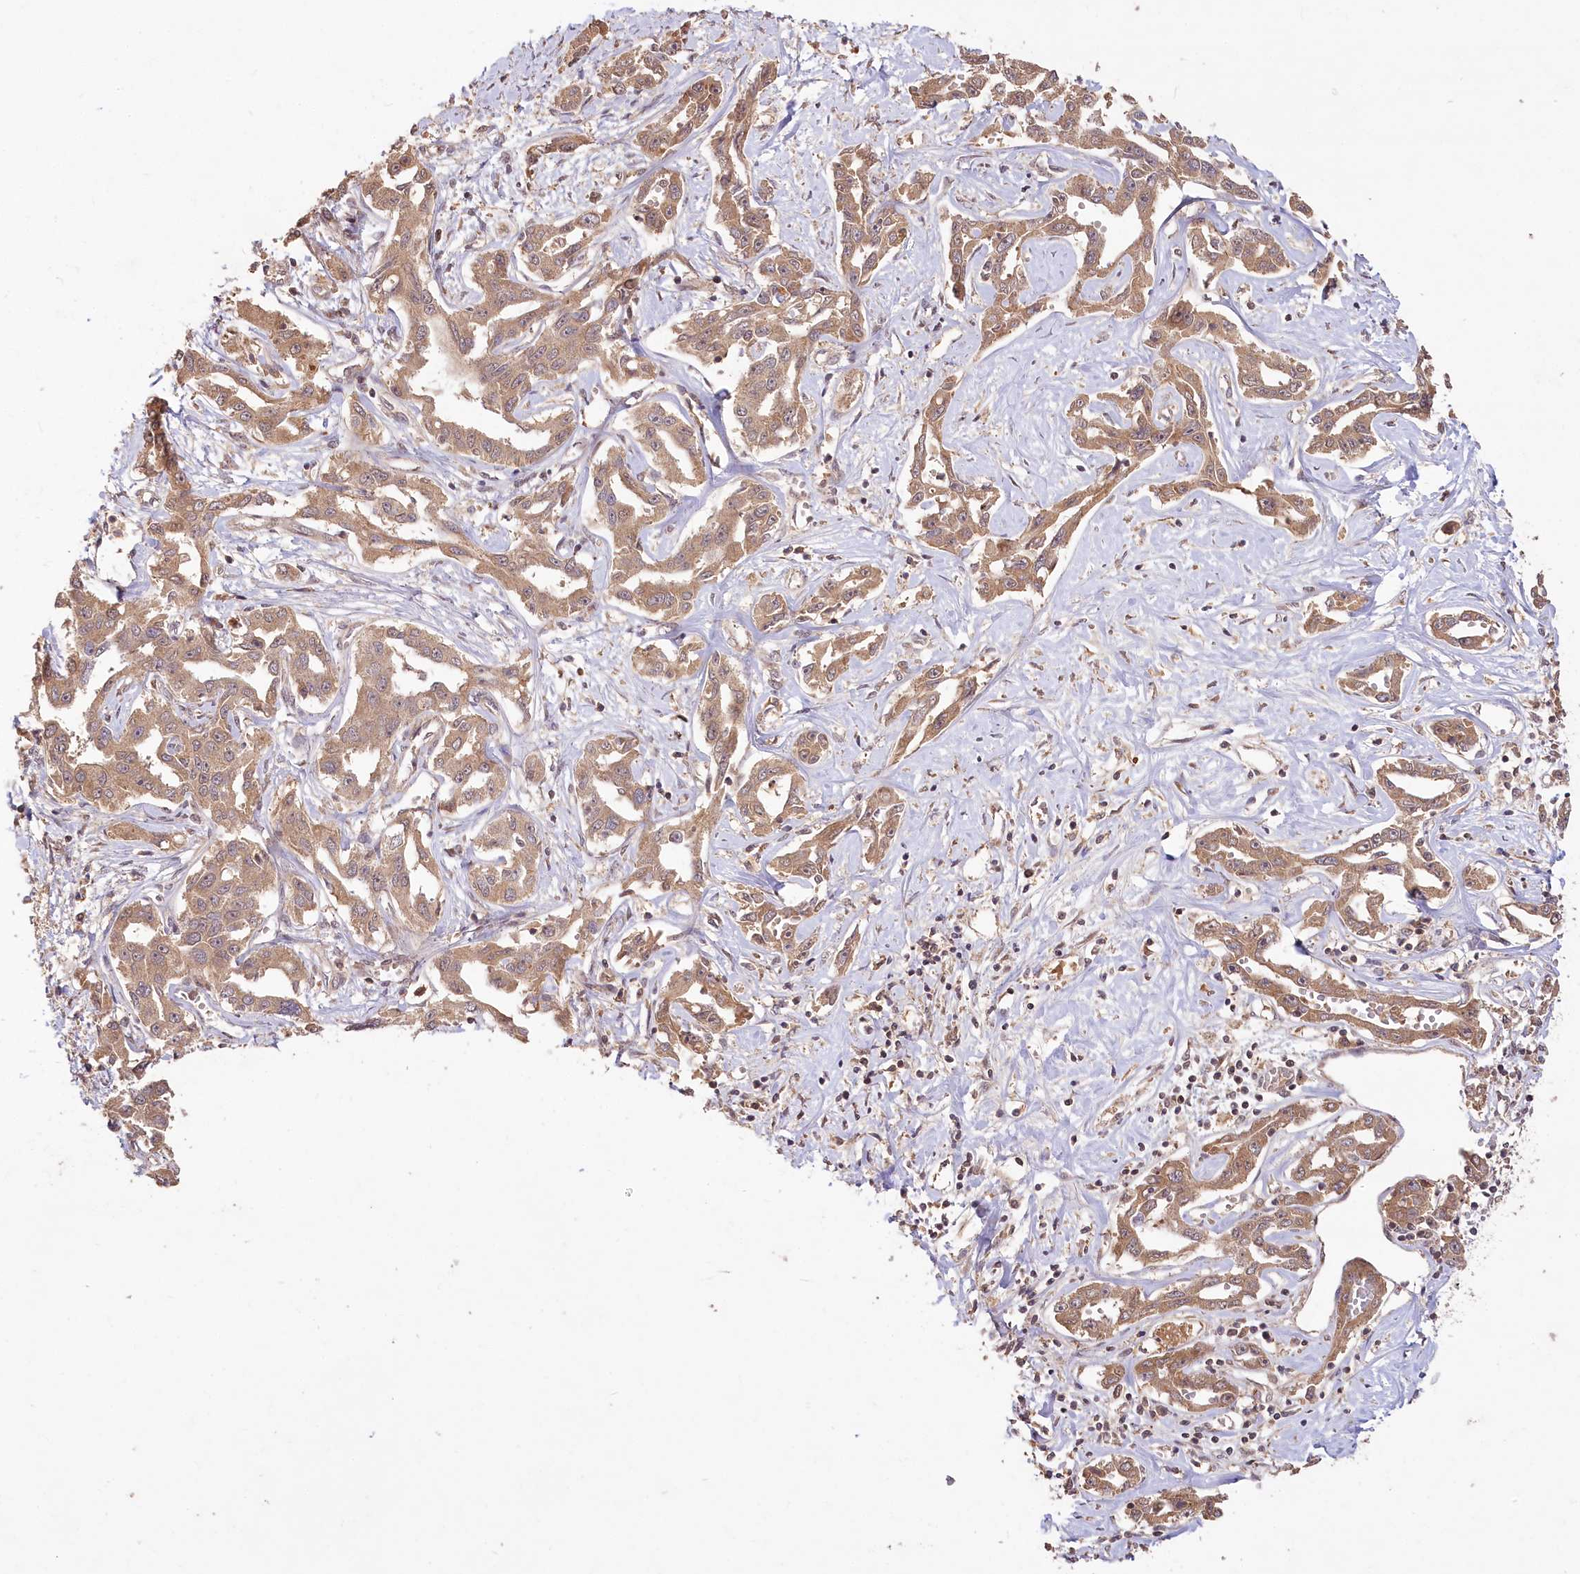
{"staining": {"intensity": "moderate", "quantity": ">75%", "location": "cytoplasmic/membranous"}, "tissue": "liver cancer", "cell_type": "Tumor cells", "image_type": "cancer", "snomed": [{"axis": "morphology", "description": "Cholangiocarcinoma"}, {"axis": "topography", "description": "Liver"}], "caption": "Liver cancer stained with a brown dye reveals moderate cytoplasmic/membranous positive expression in approximately >75% of tumor cells.", "gene": "IRAK1BP1", "patient": {"sex": "male", "age": 59}}